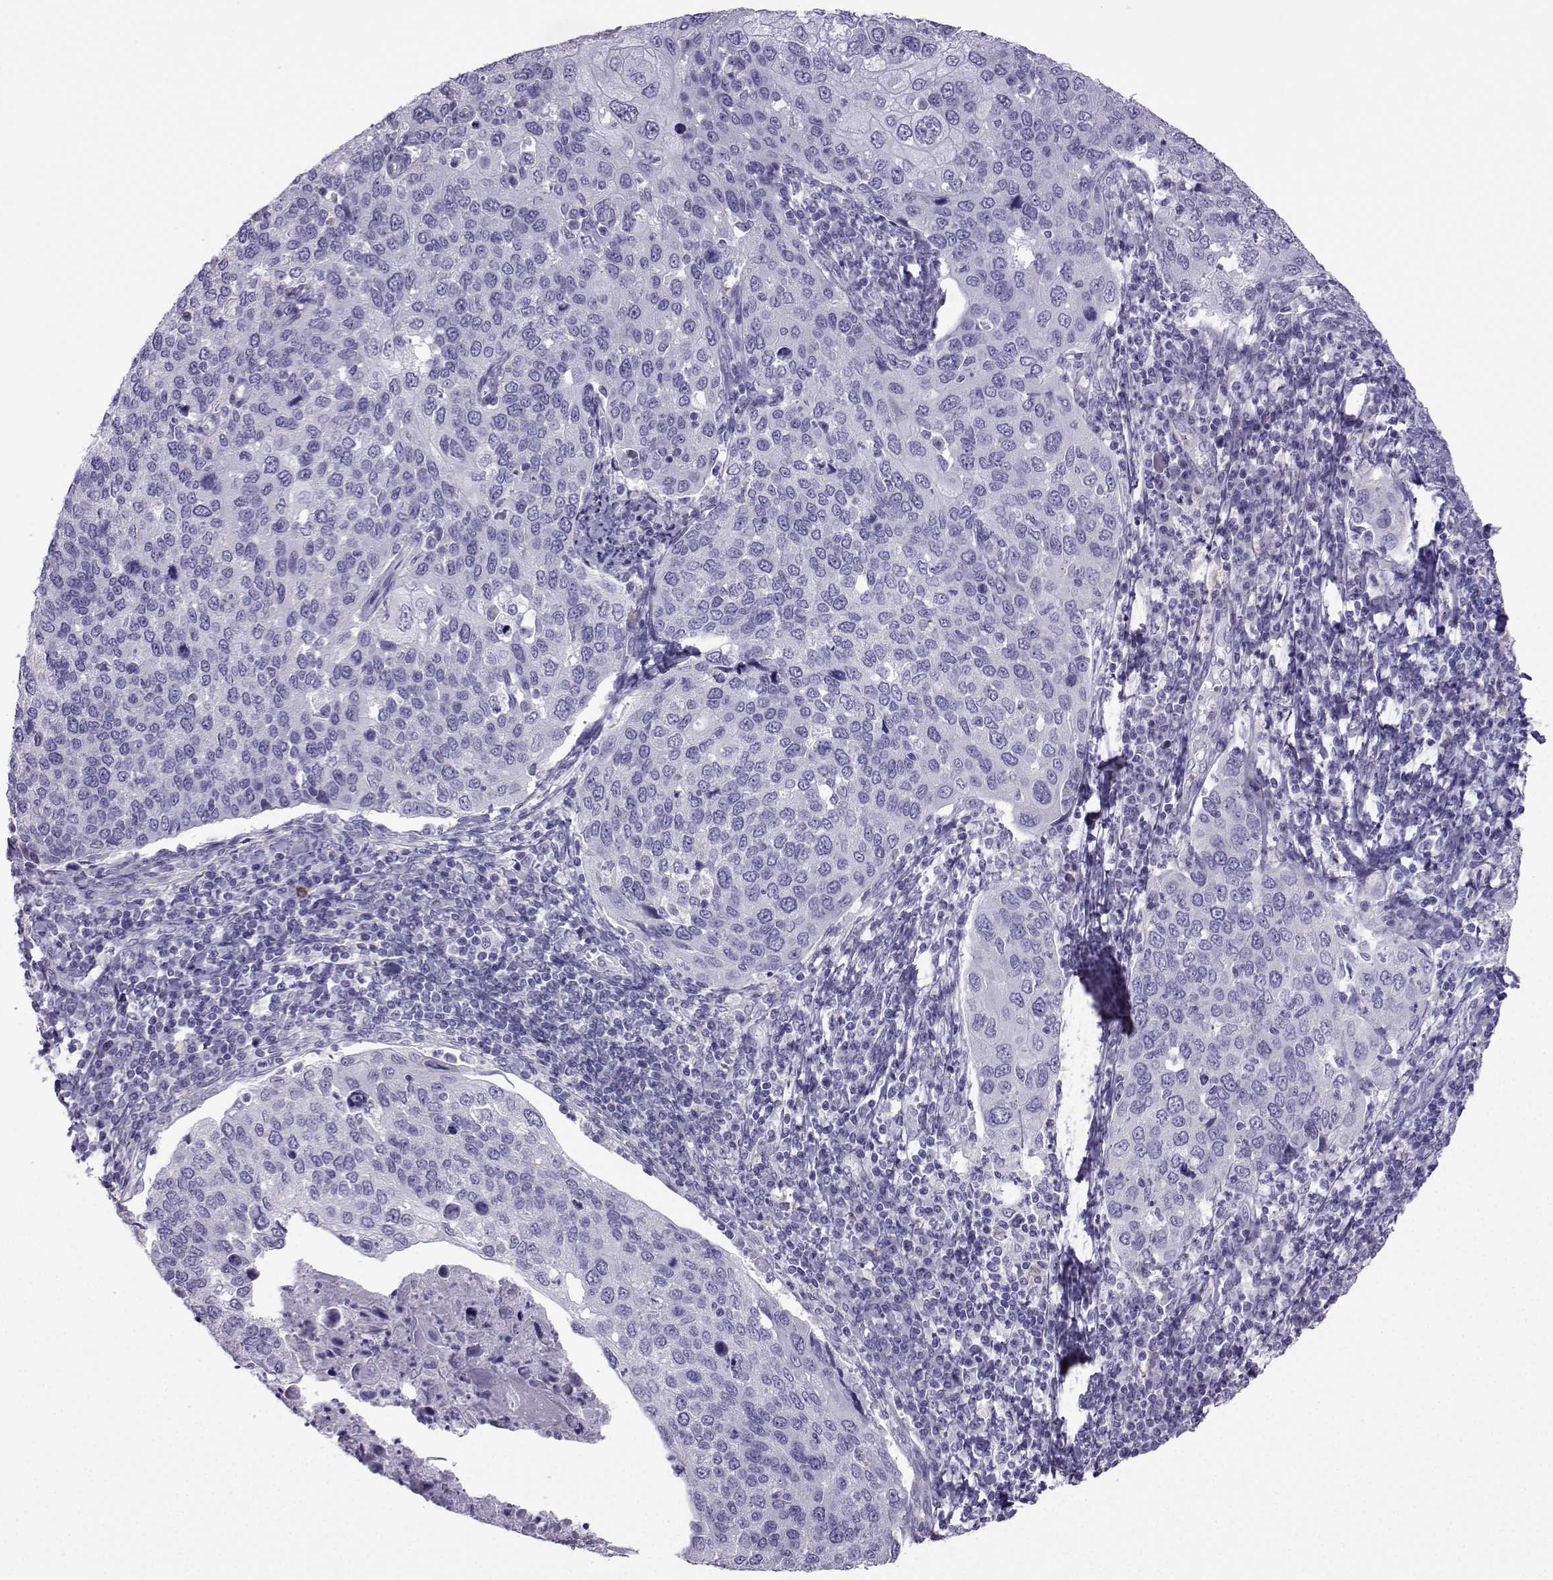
{"staining": {"intensity": "negative", "quantity": "none", "location": "none"}, "tissue": "cervical cancer", "cell_type": "Tumor cells", "image_type": "cancer", "snomed": [{"axis": "morphology", "description": "Squamous cell carcinoma, NOS"}, {"axis": "topography", "description": "Cervix"}], "caption": "High power microscopy image of an IHC photomicrograph of cervical squamous cell carcinoma, revealing no significant expression in tumor cells.", "gene": "CFAP70", "patient": {"sex": "female", "age": 54}}